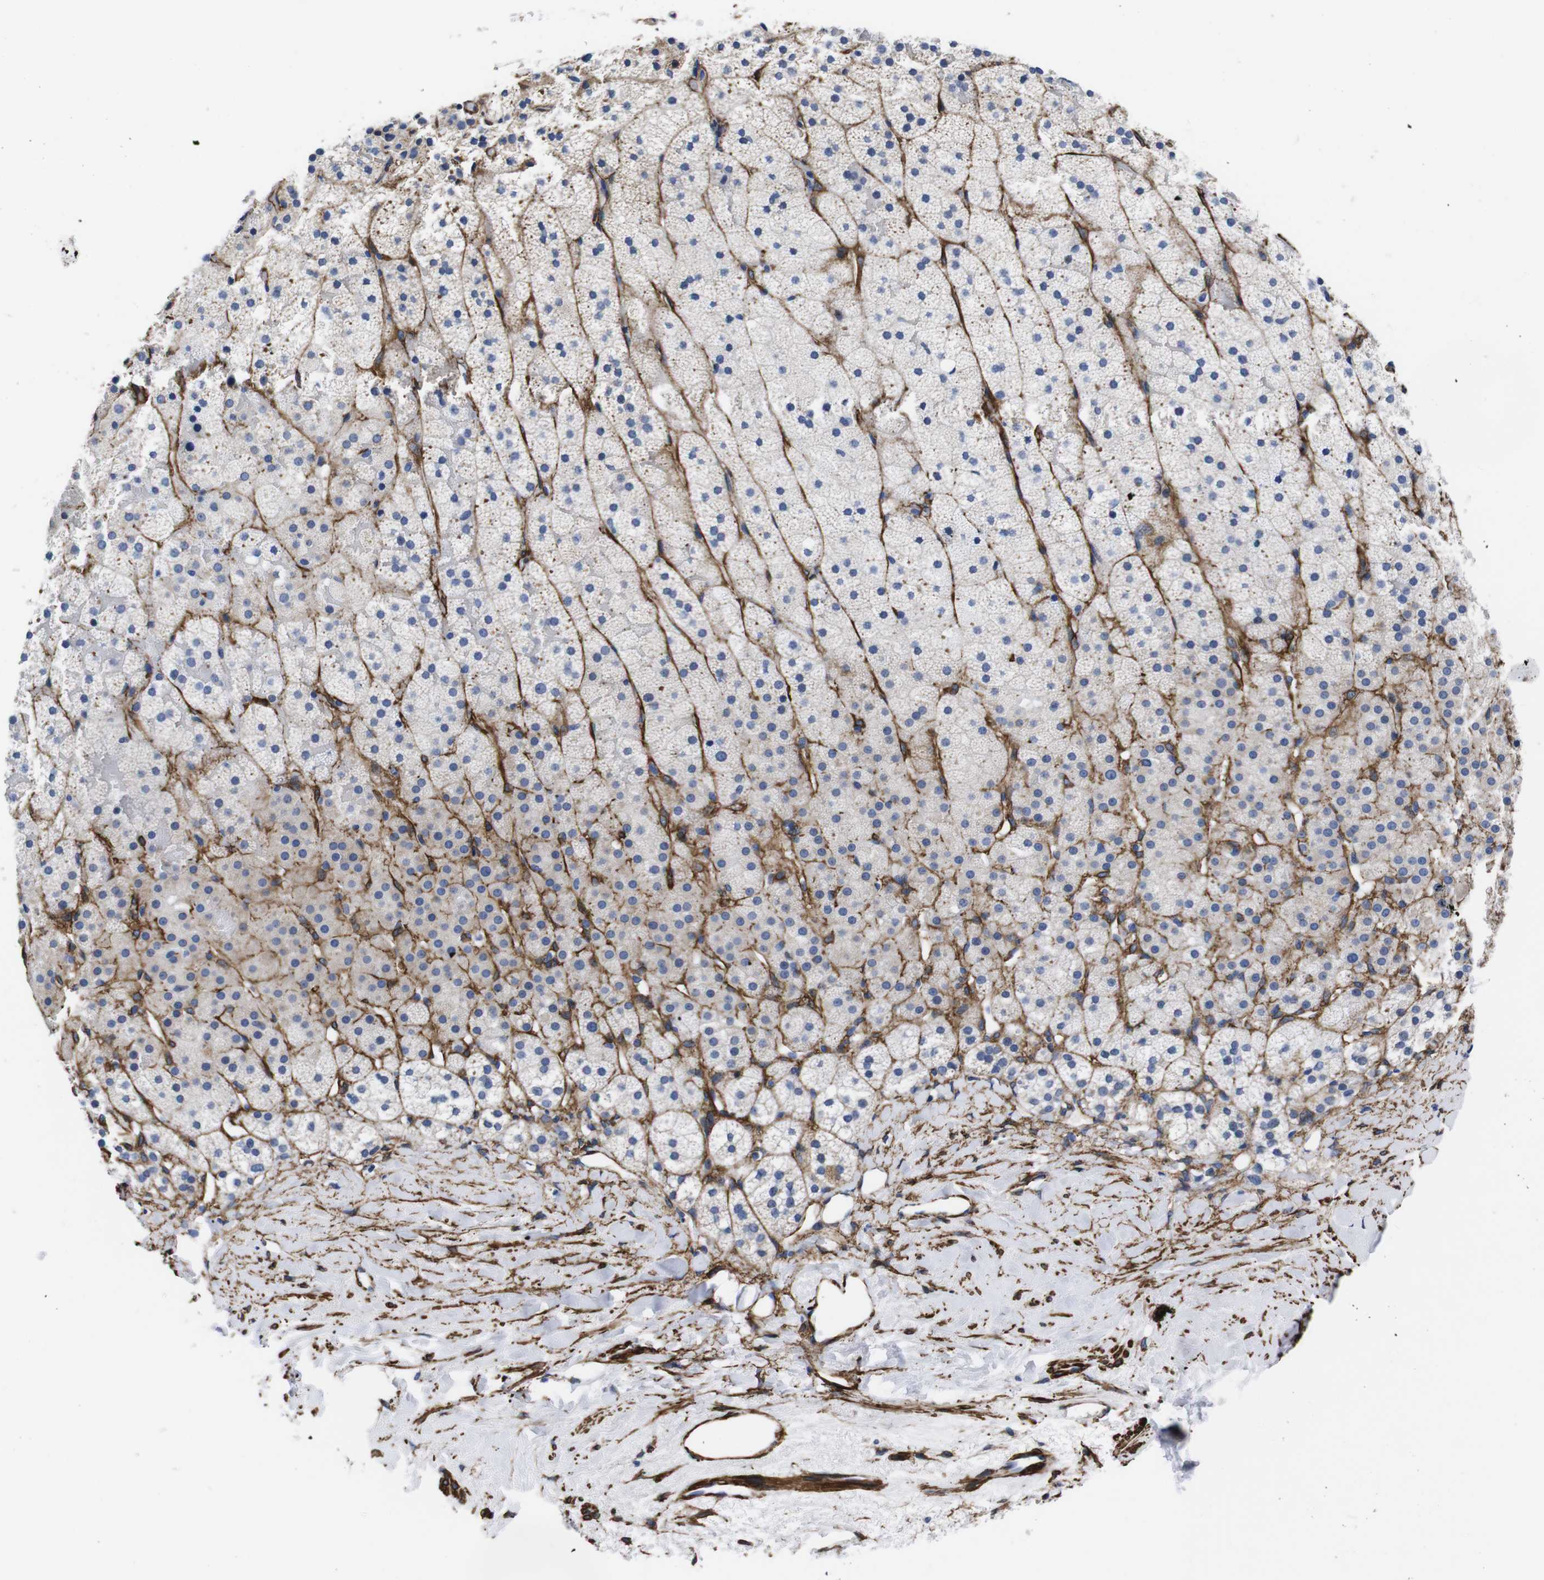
{"staining": {"intensity": "negative", "quantity": "none", "location": "none"}, "tissue": "adrenal gland", "cell_type": "Glandular cells", "image_type": "normal", "snomed": [{"axis": "morphology", "description": "Normal tissue, NOS"}, {"axis": "topography", "description": "Adrenal gland"}], "caption": "Protein analysis of benign adrenal gland exhibits no significant staining in glandular cells. (DAB (3,3'-diaminobenzidine) immunohistochemistry, high magnification).", "gene": "WNT10A", "patient": {"sex": "male", "age": 35}}